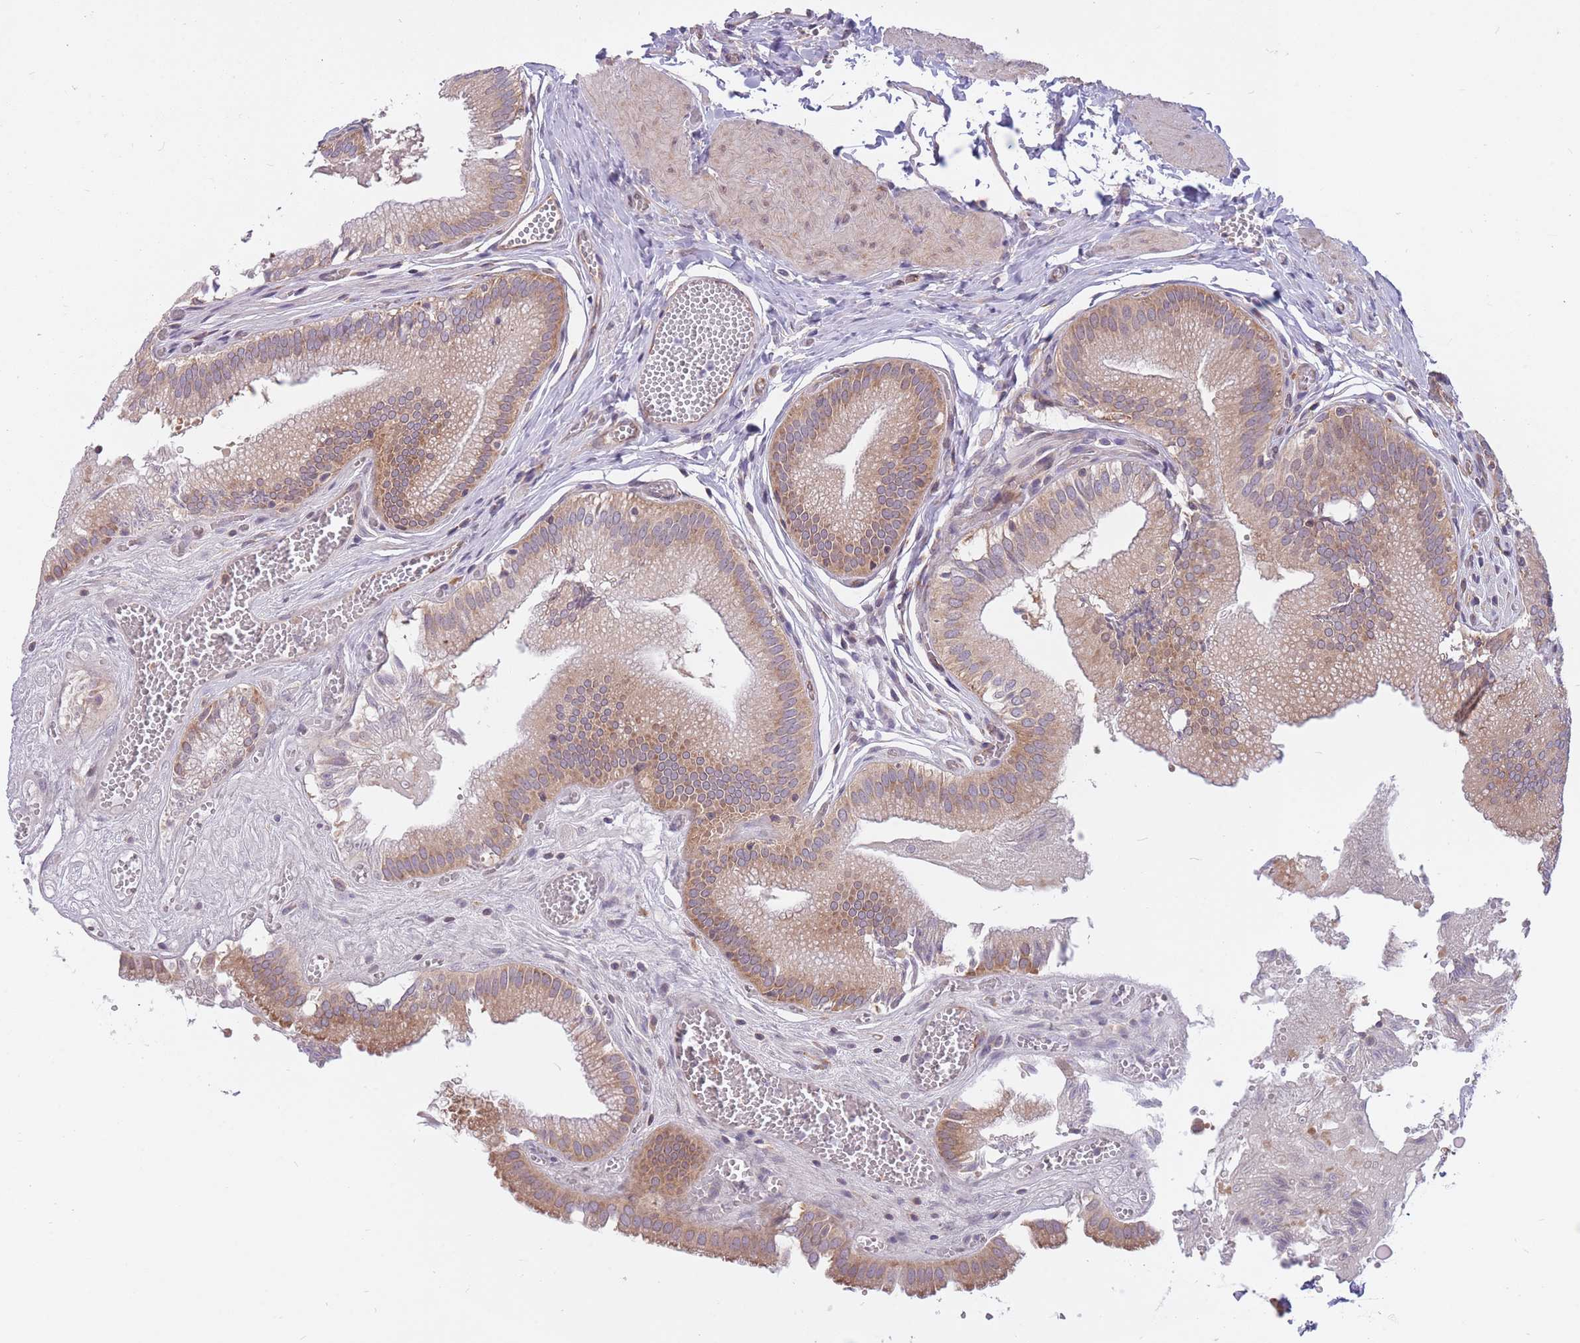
{"staining": {"intensity": "moderate", "quantity": ">75%", "location": "cytoplasmic/membranous"}, "tissue": "gallbladder", "cell_type": "Glandular cells", "image_type": "normal", "snomed": [{"axis": "morphology", "description": "Normal tissue, NOS"}, {"axis": "topography", "description": "Gallbladder"}, {"axis": "topography", "description": "Peripheral nerve tissue"}], "caption": "A photomicrograph of human gallbladder stained for a protein reveals moderate cytoplasmic/membranous brown staining in glandular cells.", "gene": "CCDC124", "patient": {"sex": "male", "age": 17}}